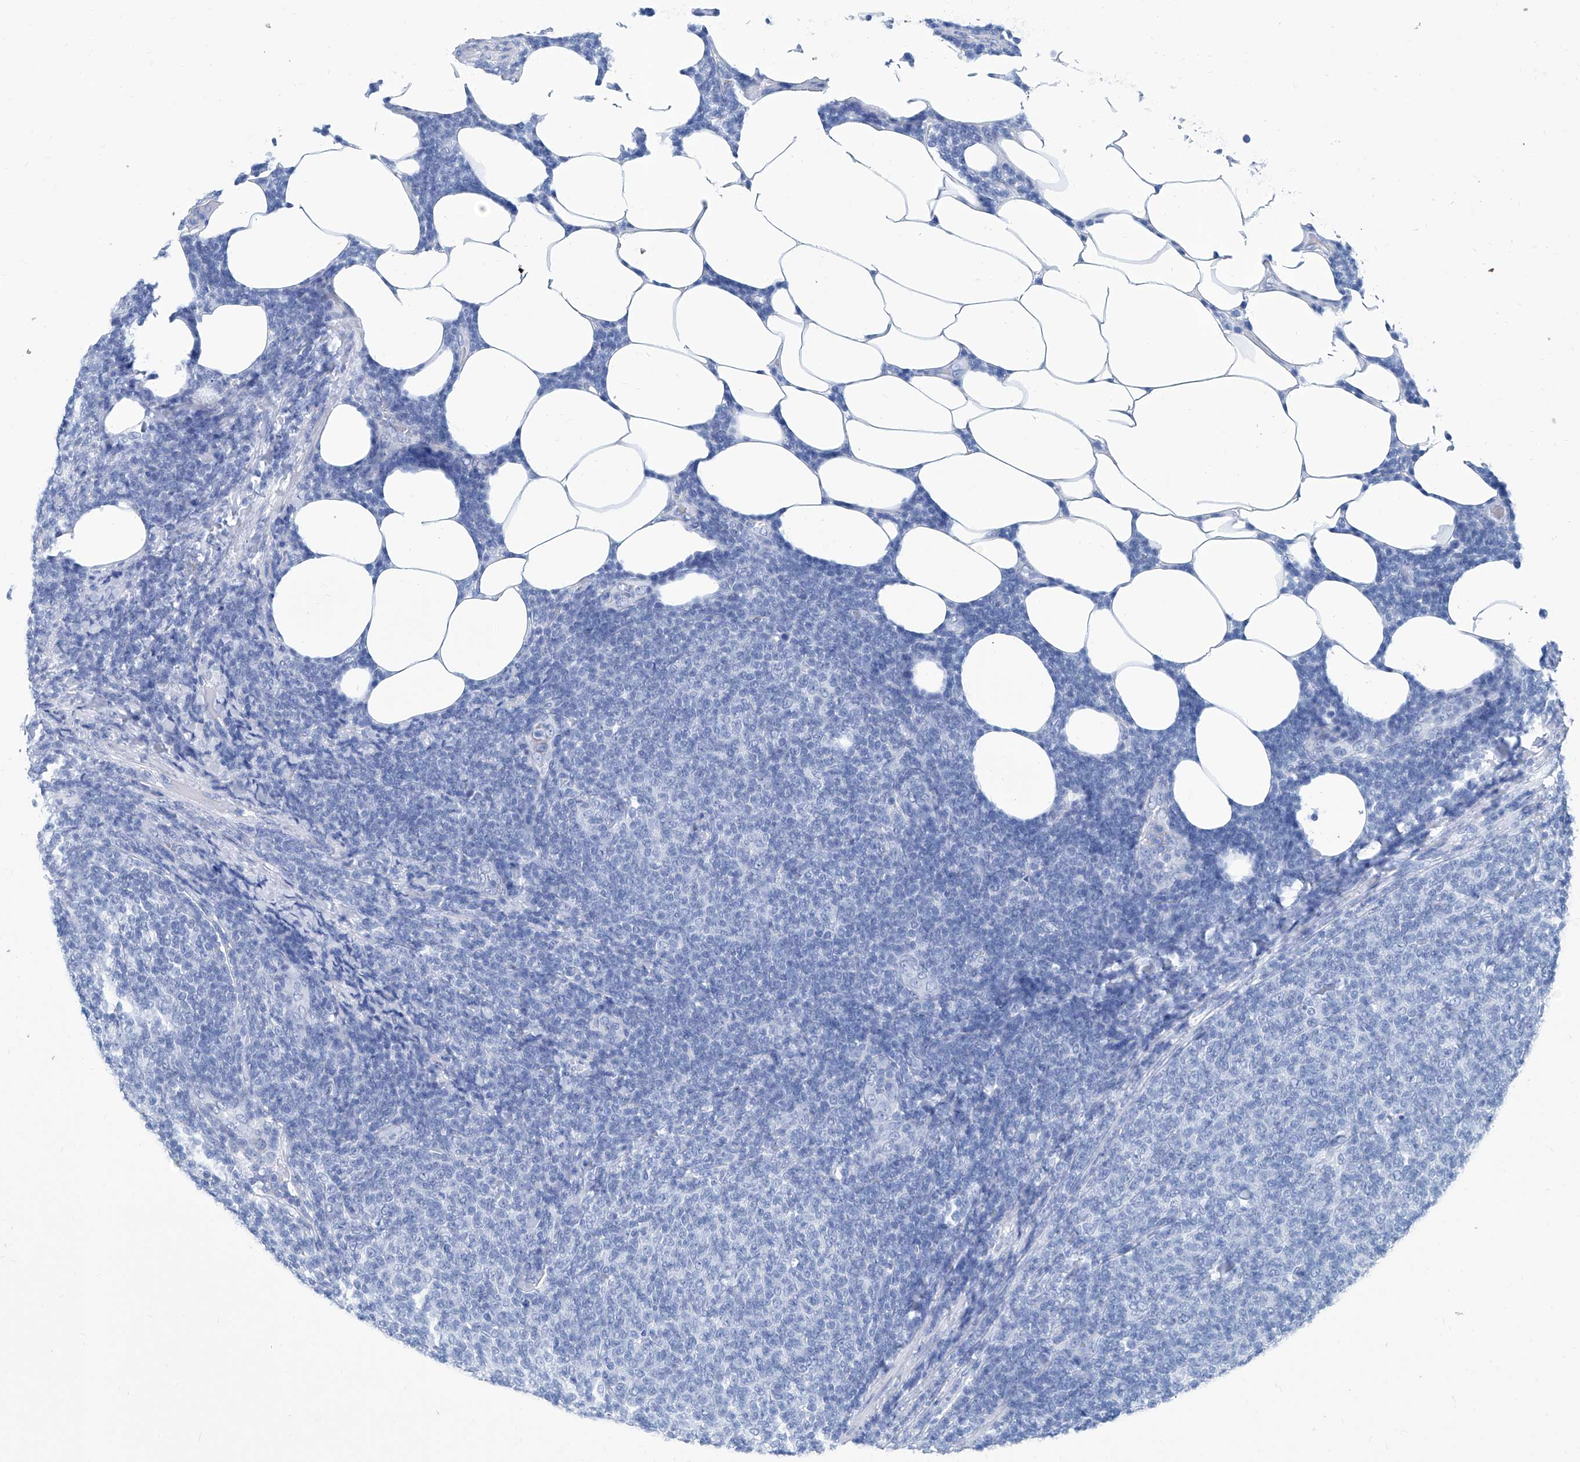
{"staining": {"intensity": "negative", "quantity": "none", "location": "none"}, "tissue": "lymphoma", "cell_type": "Tumor cells", "image_type": "cancer", "snomed": [{"axis": "morphology", "description": "Malignant lymphoma, non-Hodgkin's type, Low grade"}, {"axis": "topography", "description": "Lymph node"}], "caption": "An immunohistochemistry (IHC) image of low-grade malignant lymphoma, non-Hodgkin's type is shown. There is no staining in tumor cells of low-grade malignant lymphoma, non-Hodgkin's type. (DAB (3,3'-diaminobenzidine) immunohistochemistry, high magnification).", "gene": "FPR2", "patient": {"sex": "male", "age": 66}}